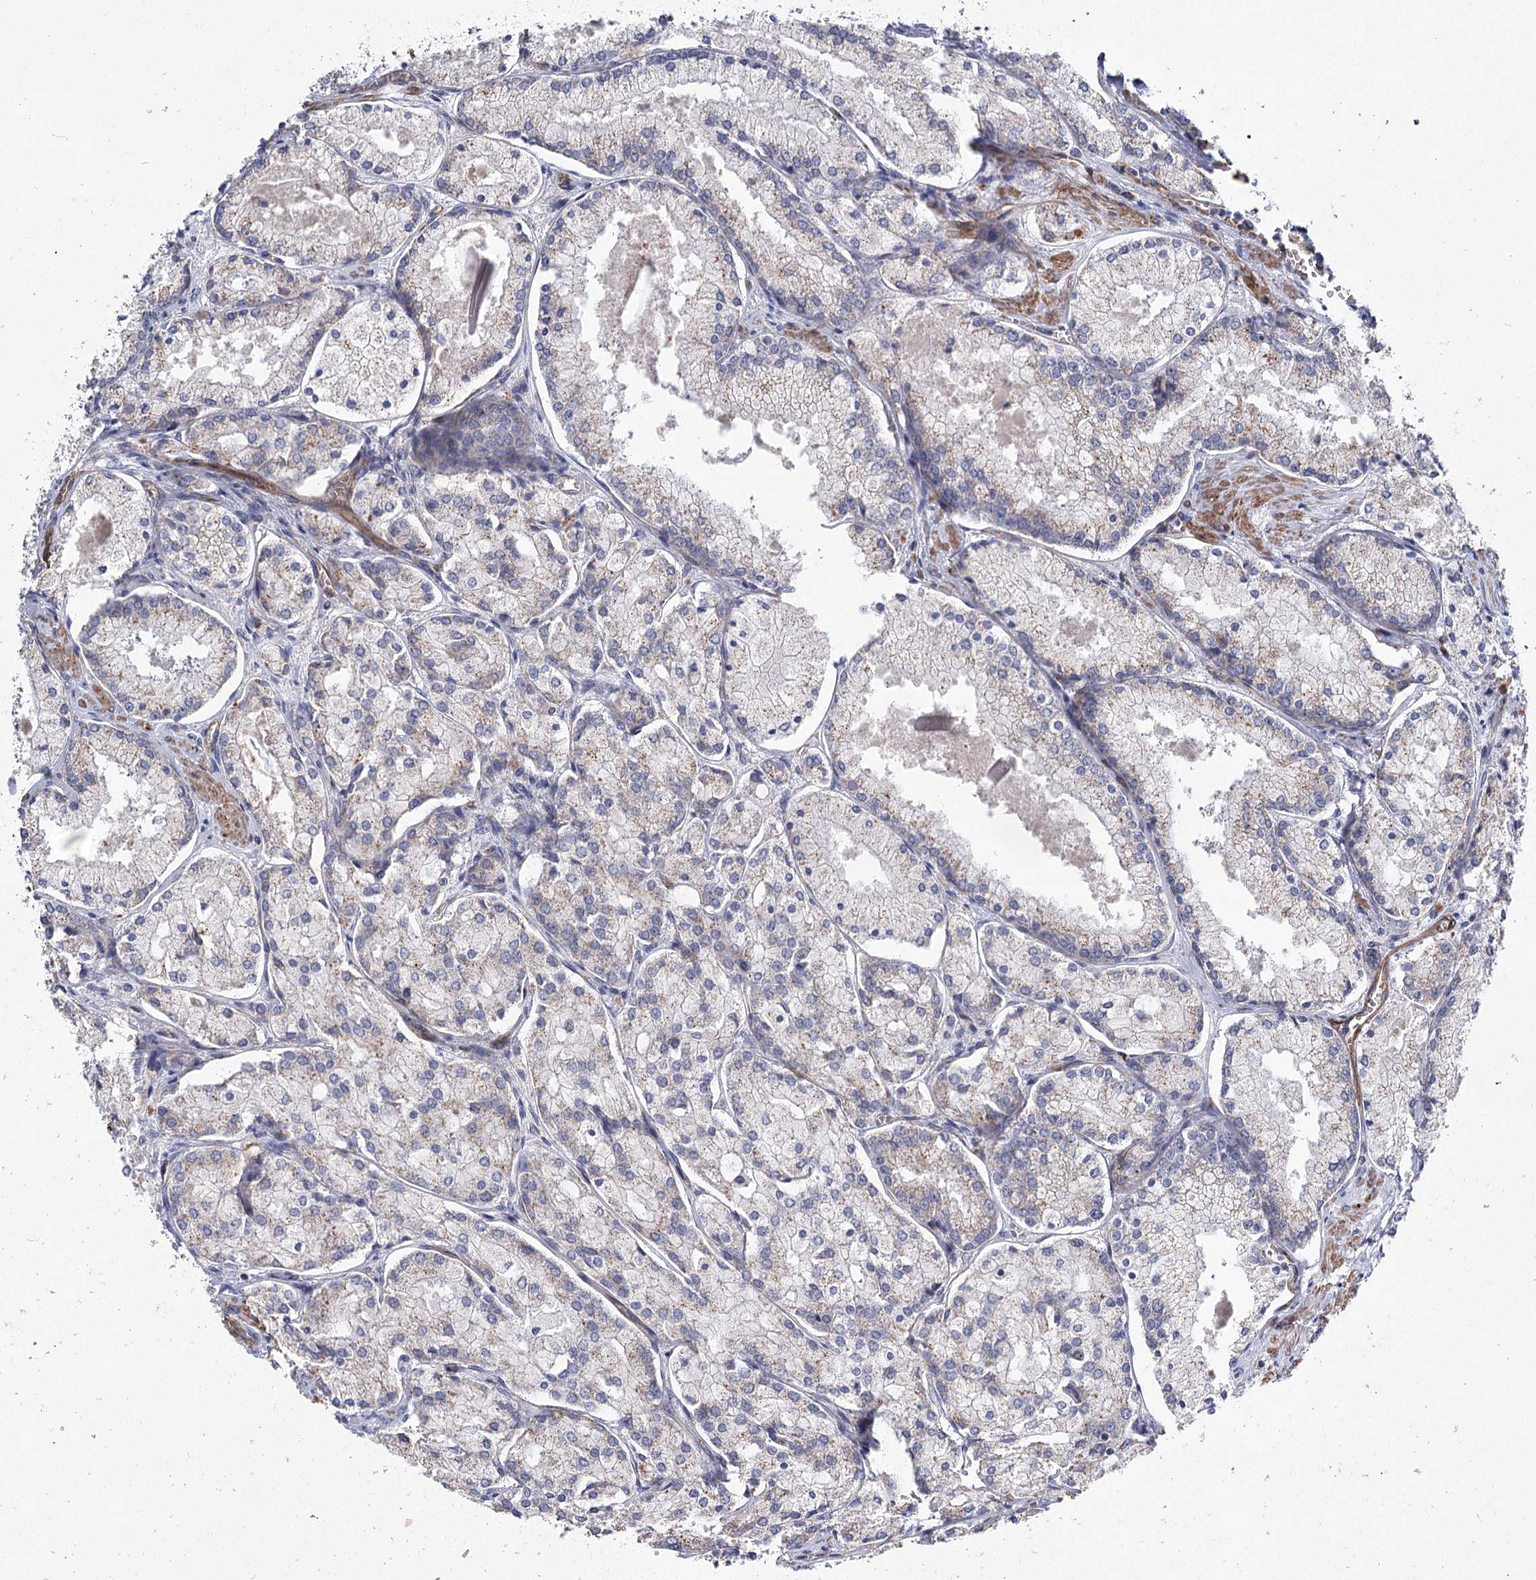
{"staining": {"intensity": "weak", "quantity": "<25%", "location": "cytoplasmic/membranous"}, "tissue": "prostate cancer", "cell_type": "Tumor cells", "image_type": "cancer", "snomed": [{"axis": "morphology", "description": "Adenocarcinoma, Low grade"}, {"axis": "topography", "description": "Prostate"}], "caption": "Immunohistochemical staining of human prostate cancer shows no significant positivity in tumor cells.", "gene": "TMEM164", "patient": {"sex": "male", "age": 74}}